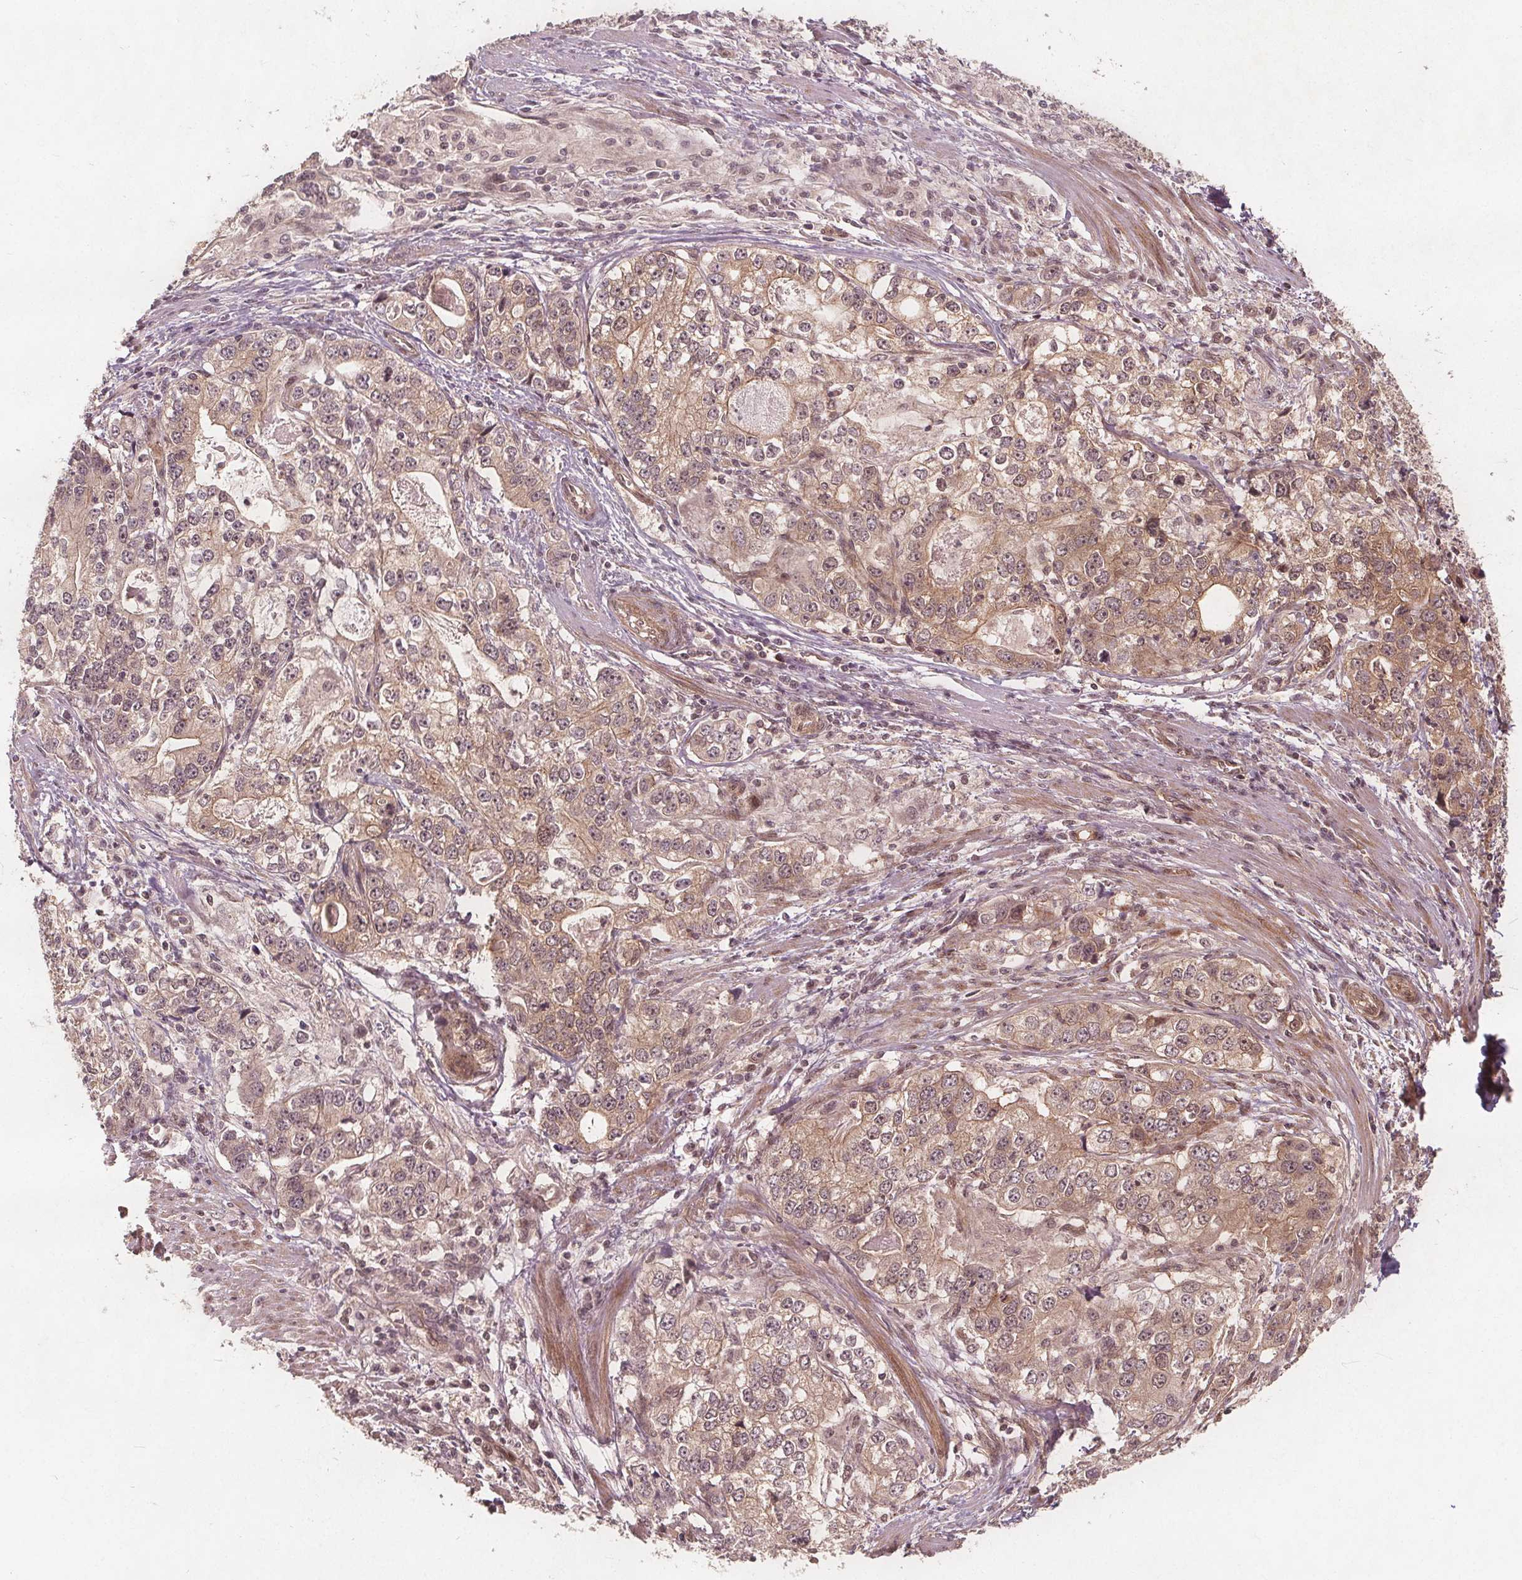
{"staining": {"intensity": "weak", "quantity": ">75%", "location": "cytoplasmic/membranous"}, "tissue": "stomach cancer", "cell_type": "Tumor cells", "image_type": "cancer", "snomed": [{"axis": "morphology", "description": "Adenocarcinoma, NOS"}, {"axis": "topography", "description": "Stomach, lower"}], "caption": "DAB immunohistochemical staining of adenocarcinoma (stomach) shows weak cytoplasmic/membranous protein staining in approximately >75% of tumor cells.", "gene": "PPP1CB", "patient": {"sex": "female", "age": 72}}